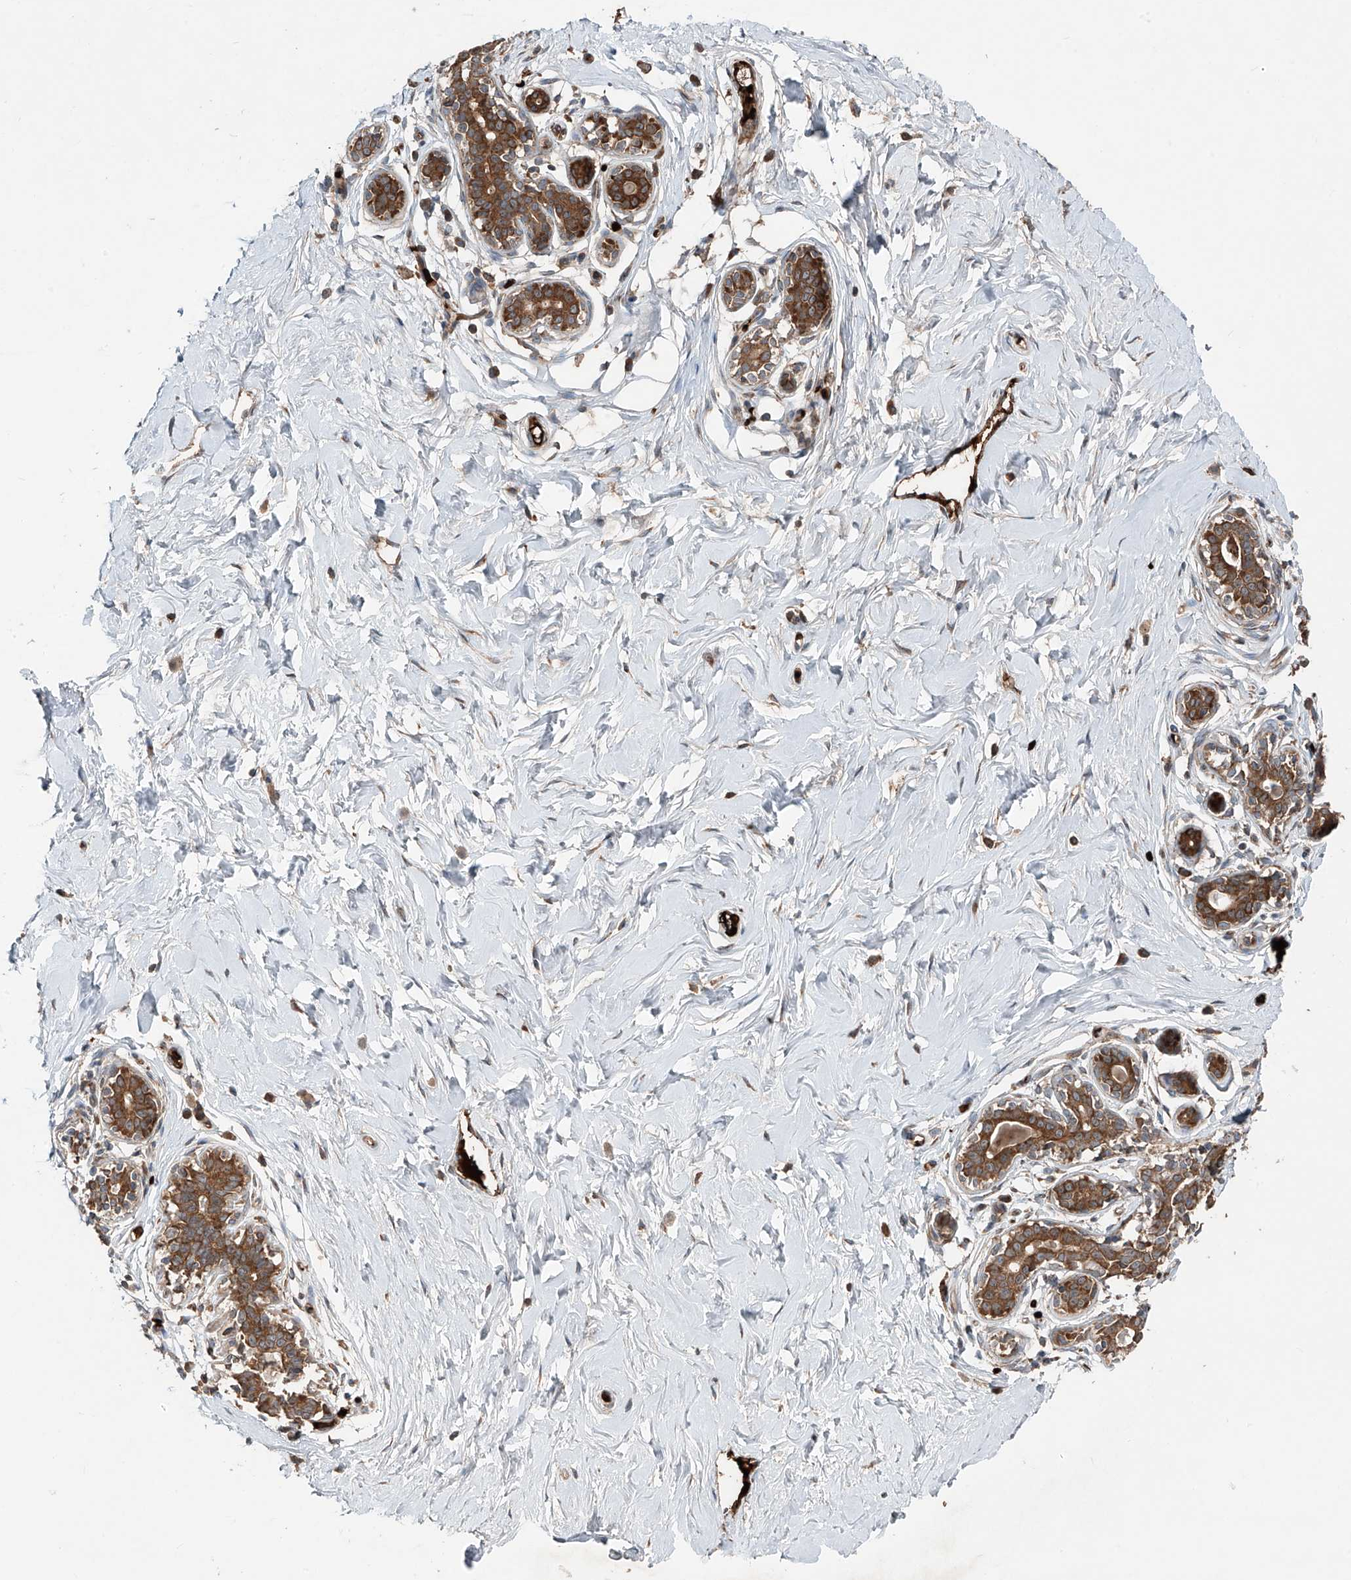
{"staining": {"intensity": "negative", "quantity": "none", "location": "none"}, "tissue": "breast", "cell_type": "Adipocytes", "image_type": "normal", "snomed": [{"axis": "morphology", "description": "Normal tissue, NOS"}, {"axis": "morphology", "description": "Adenoma, NOS"}, {"axis": "topography", "description": "Breast"}], "caption": "Immunohistochemistry (IHC) image of unremarkable breast stained for a protein (brown), which shows no positivity in adipocytes. (Immunohistochemistry, brightfield microscopy, high magnification).", "gene": "ZDHHC9", "patient": {"sex": "female", "age": 23}}